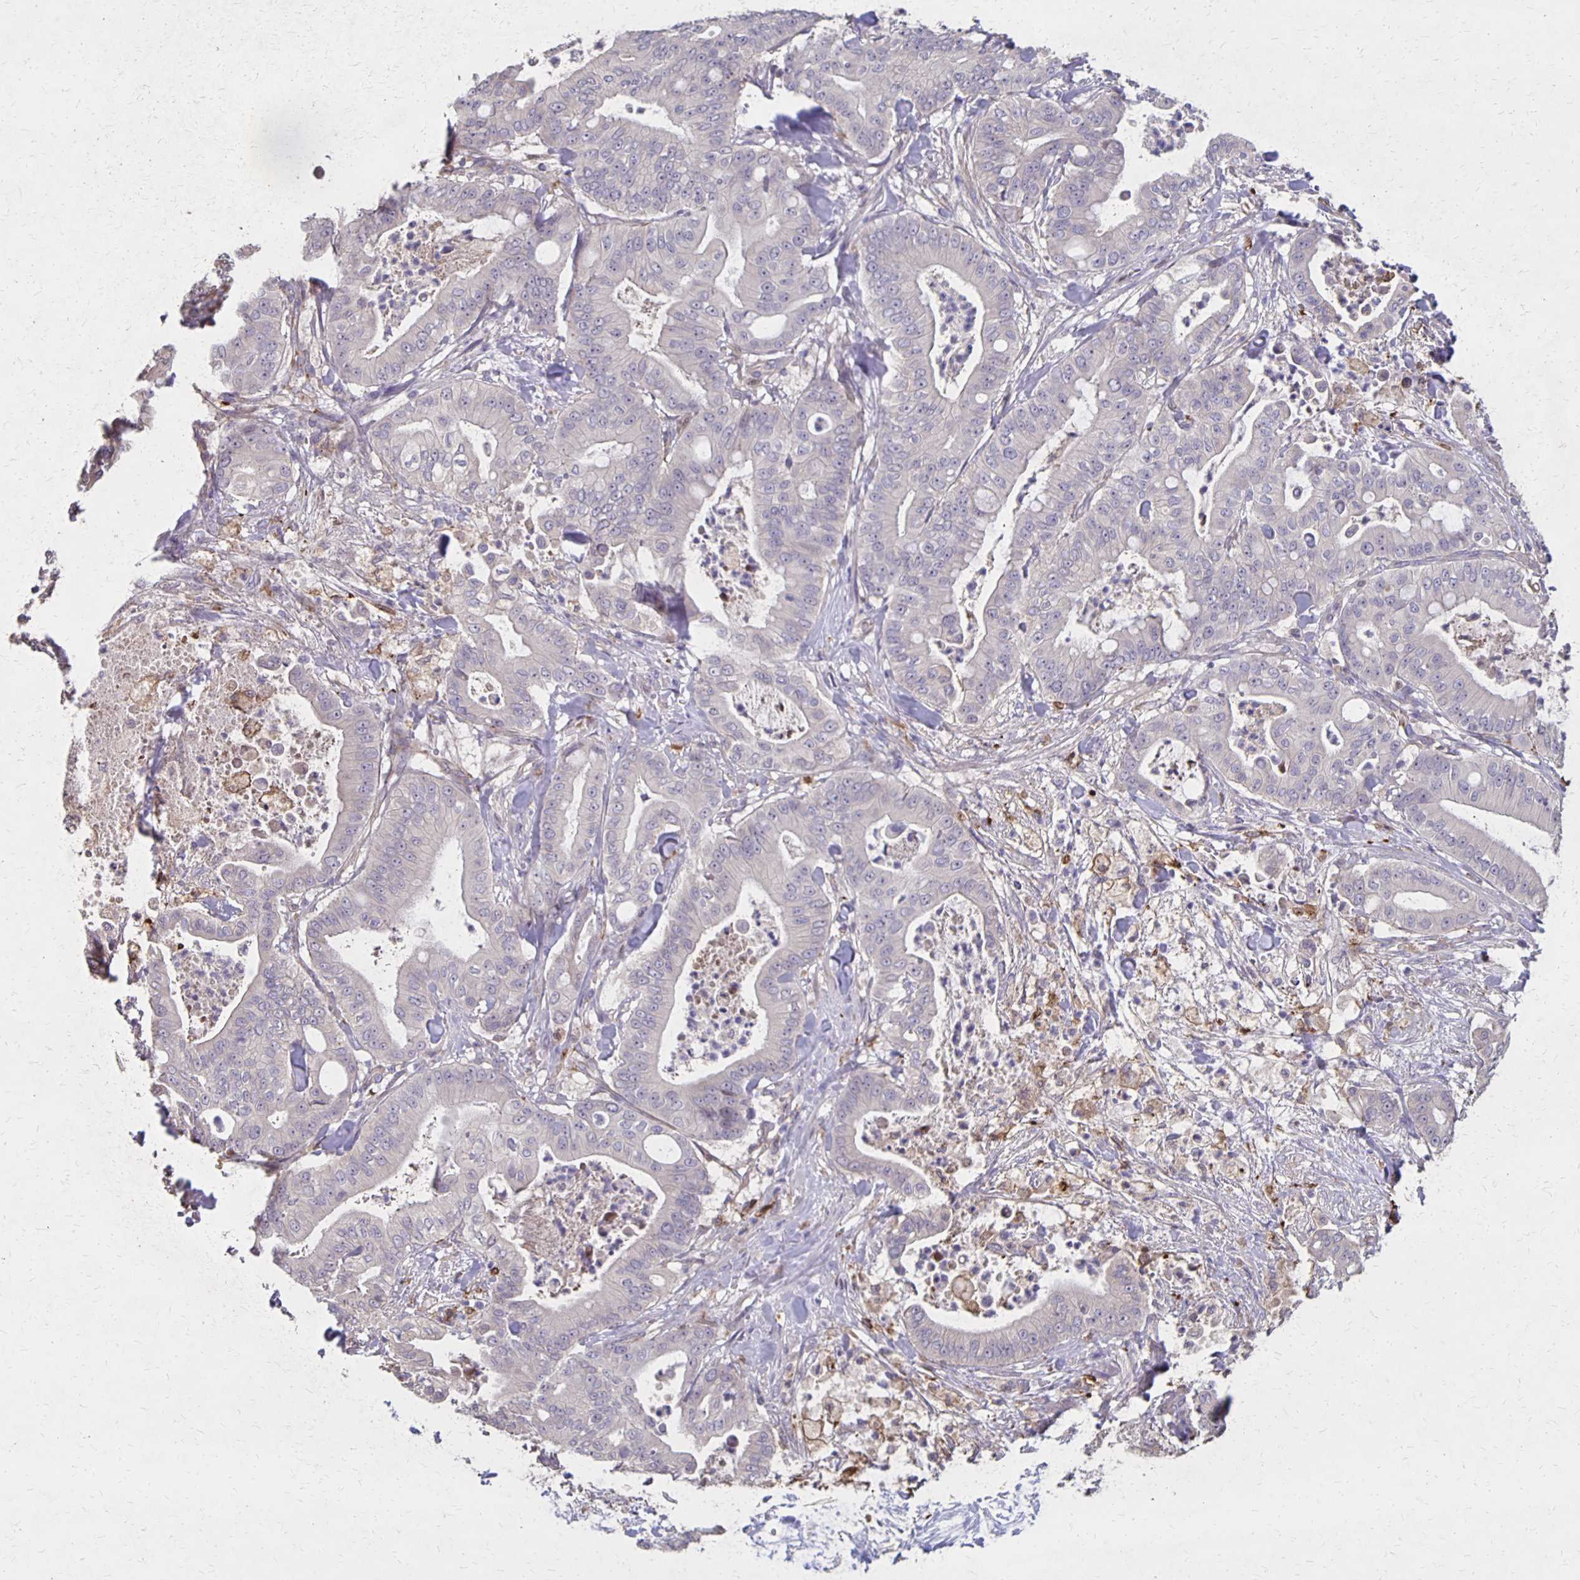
{"staining": {"intensity": "negative", "quantity": "none", "location": "none"}, "tissue": "pancreatic cancer", "cell_type": "Tumor cells", "image_type": "cancer", "snomed": [{"axis": "morphology", "description": "Adenocarcinoma, NOS"}, {"axis": "topography", "description": "Pancreas"}], "caption": "DAB immunohistochemical staining of pancreatic adenocarcinoma shows no significant expression in tumor cells.", "gene": "NOG", "patient": {"sex": "male", "age": 71}}